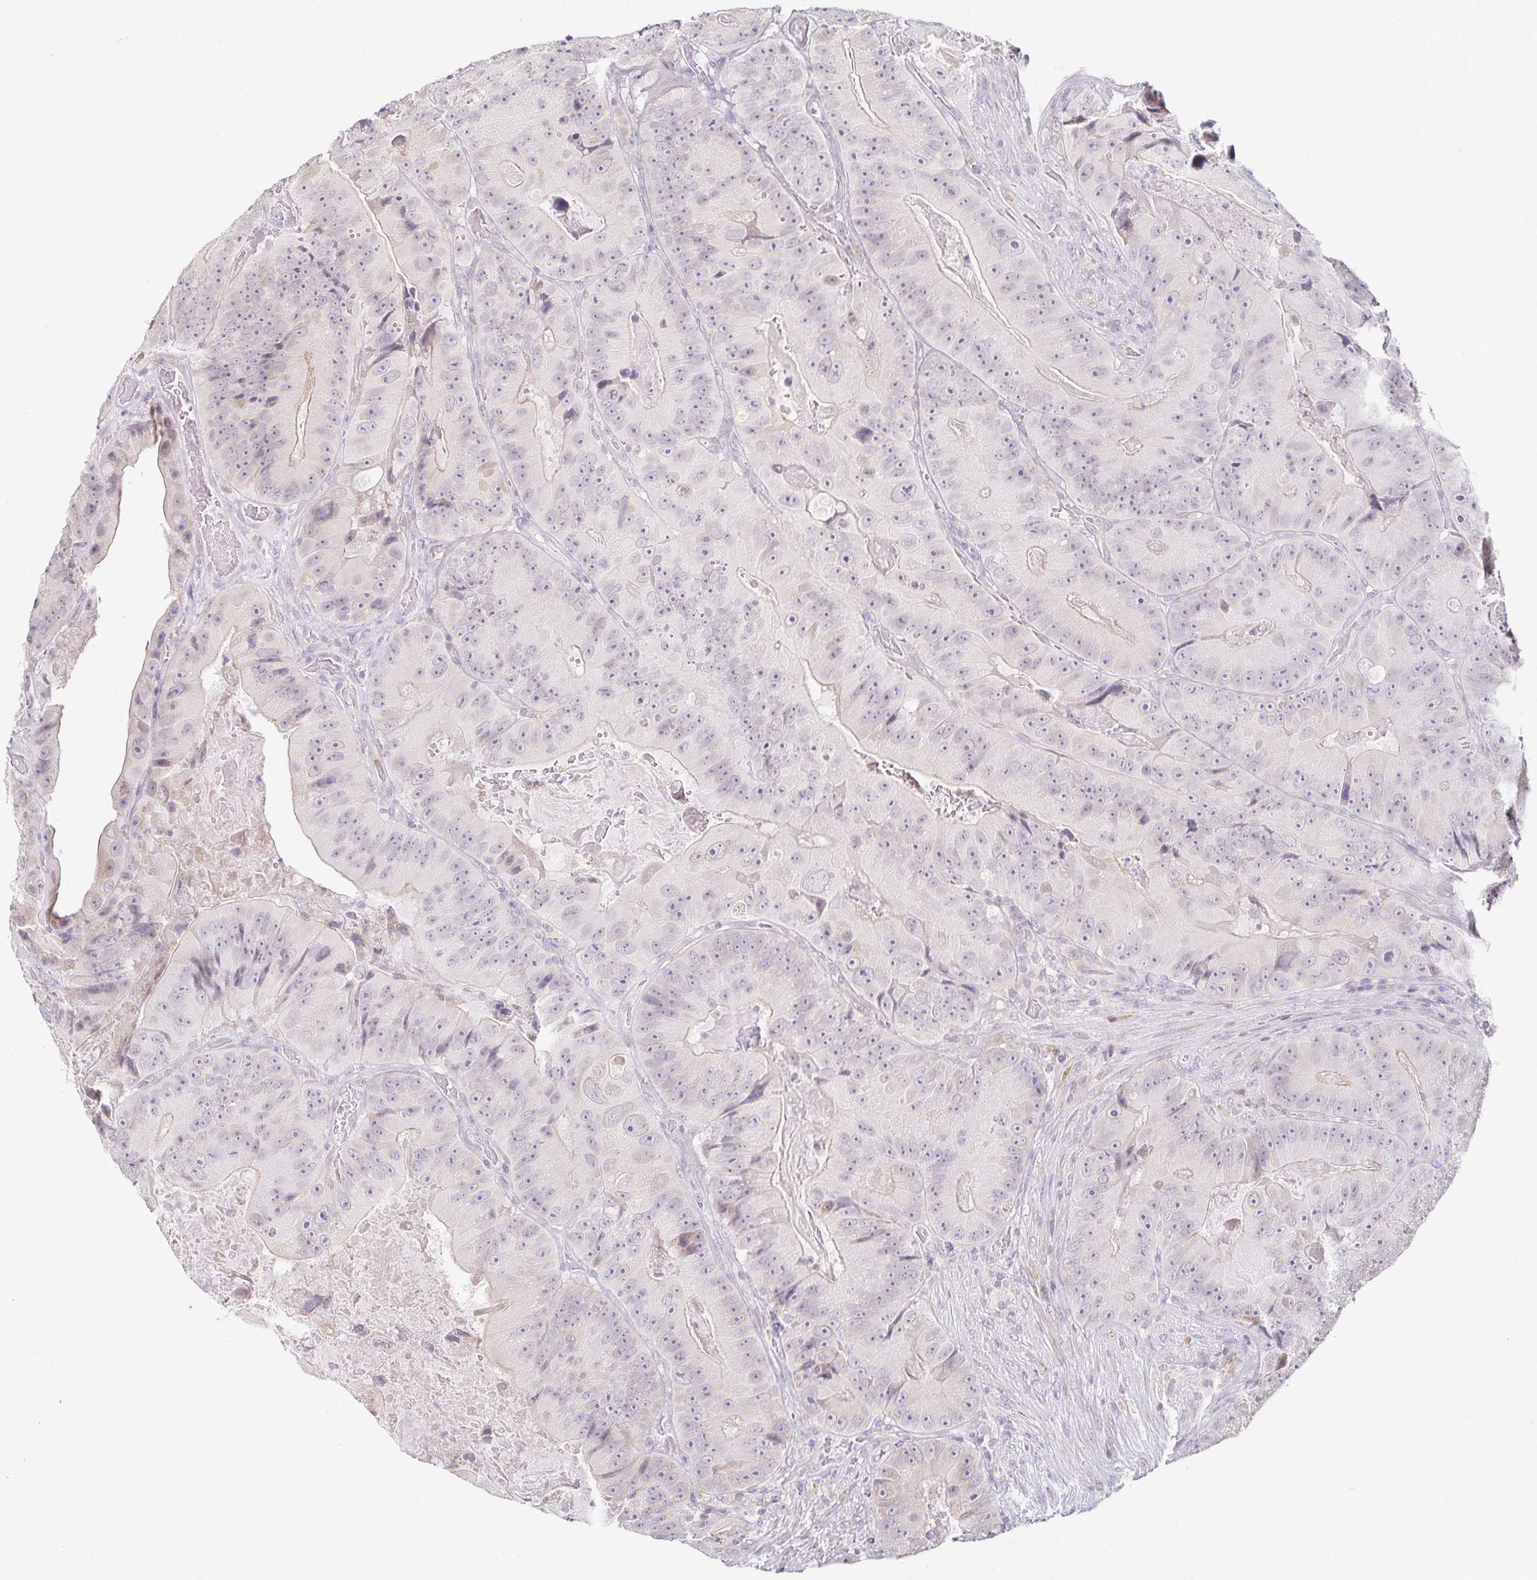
{"staining": {"intensity": "negative", "quantity": "none", "location": "none"}, "tissue": "colorectal cancer", "cell_type": "Tumor cells", "image_type": "cancer", "snomed": [{"axis": "morphology", "description": "Adenocarcinoma, NOS"}, {"axis": "topography", "description": "Colon"}], "caption": "Tumor cells are negative for brown protein staining in colorectal cancer.", "gene": "GP2", "patient": {"sex": "female", "age": 86}}